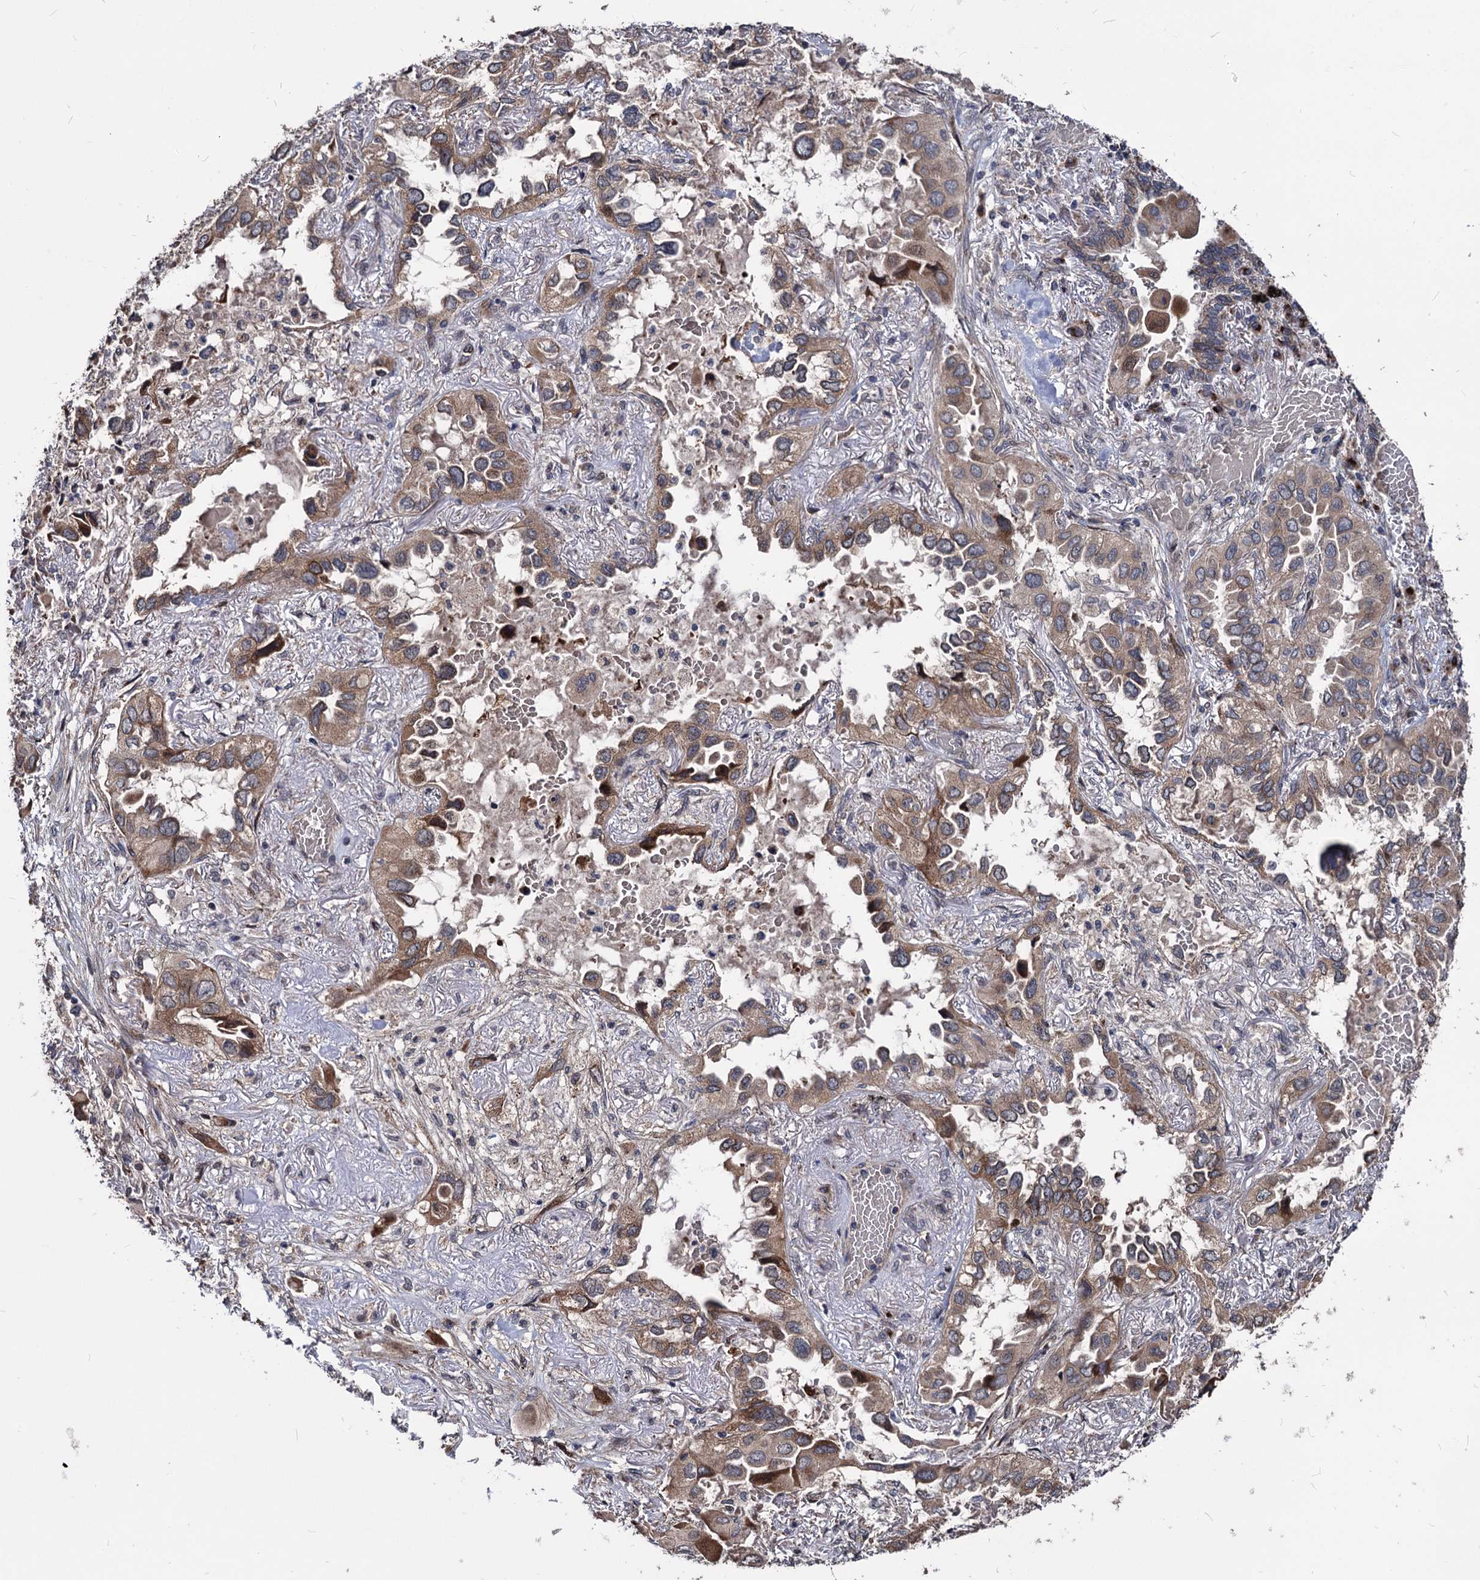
{"staining": {"intensity": "moderate", "quantity": ">75%", "location": "cytoplasmic/membranous"}, "tissue": "lung cancer", "cell_type": "Tumor cells", "image_type": "cancer", "snomed": [{"axis": "morphology", "description": "Adenocarcinoma, NOS"}, {"axis": "topography", "description": "Lung"}], "caption": "A brown stain labels moderate cytoplasmic/membranous staining of a protein in human adenocarcinoma (lung) tumor cells.", "gene": "SMAGP", "patient": {"sex": "female", "age": 76}}